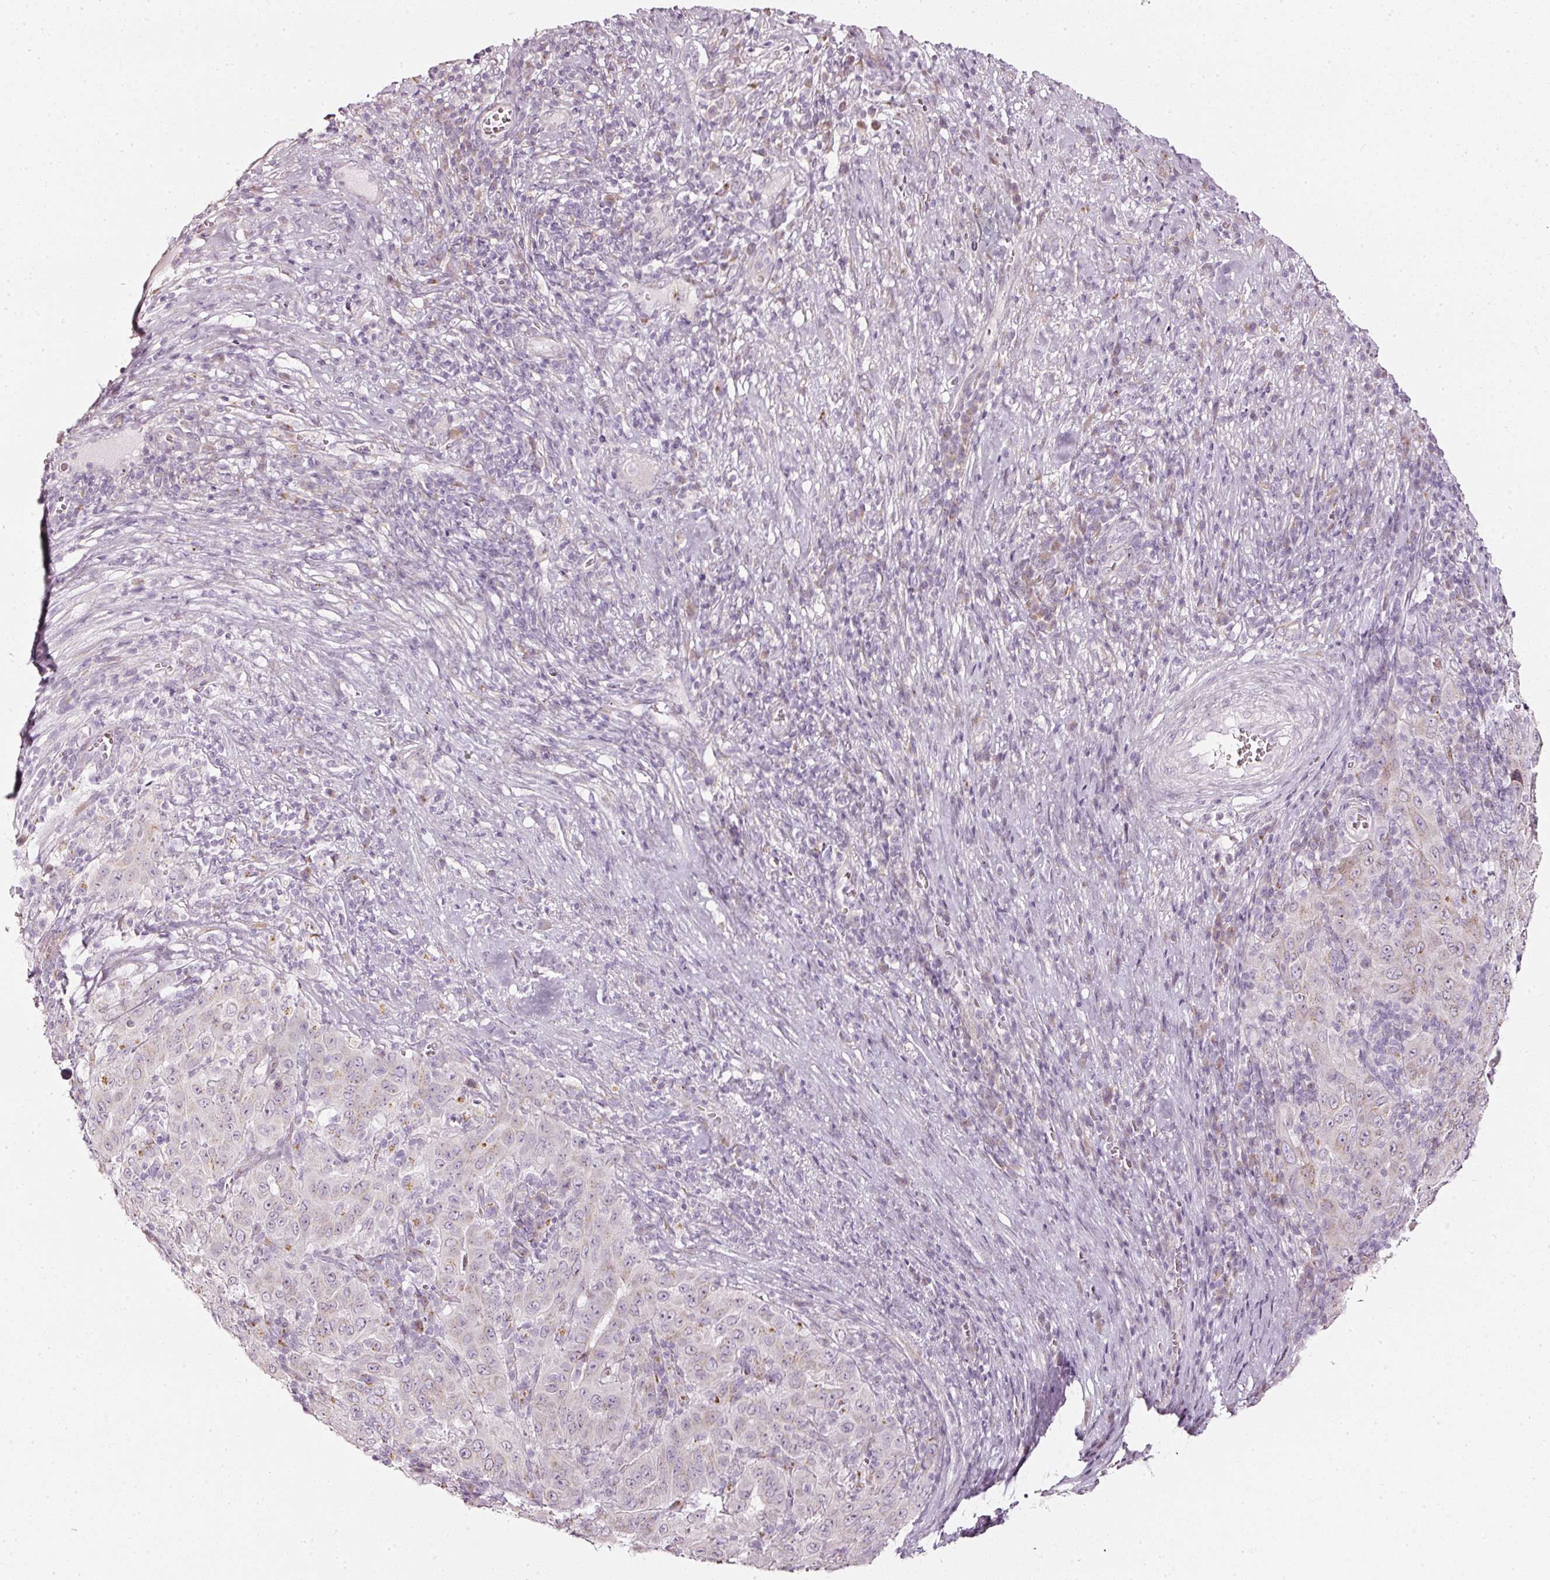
{"staining": {"intensity": "weak", "quantity": "<25%", "location": "cytoplasmic/membranous"}, "tissue": "pancreatic cancer", "cell_type": "Tumor cells", "image_type": "cancer", "snomed": [{"axis": "morphology", "description": "Adenocarcinoma, NOS"}, {"axis": "topography", "description": "Pancreas"}], "caption": "The immunohistochemistry (IHC) photomicrograph has no significant positivity in tumor cells of adenocarcinoma (pancreatic) tissue.", "gene": "SDF4", "patient": {"sex": "male", "age": 63}}